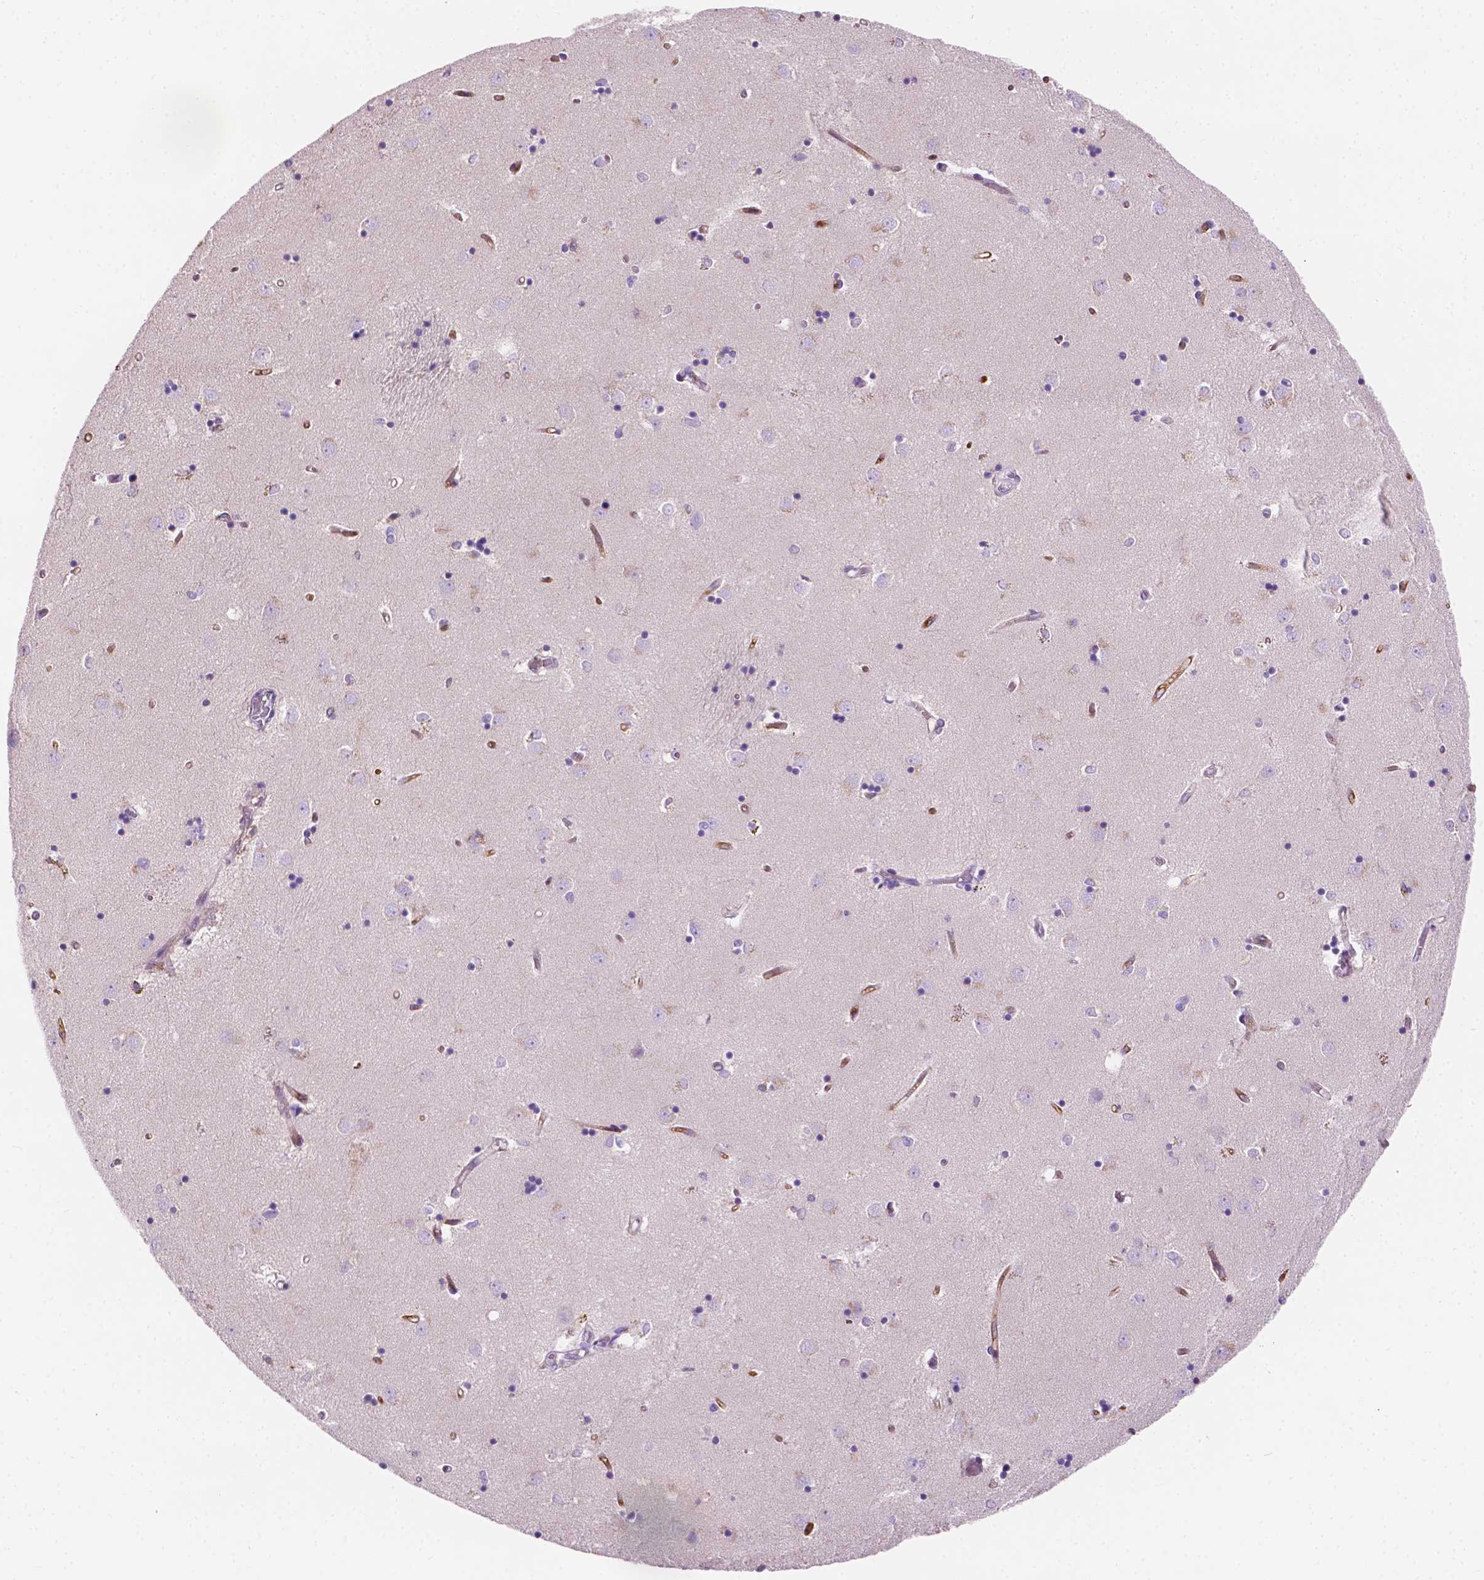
{"staining": {"intensity": "negative", "quantity": "none", "location": "none"}, "tissue": "caudate", "cell_type": "Glial cells", "image_type": "normal", "snomed": [{"axis": "morphology", "description": "Normal tissue, NOS"}, {"axis": "topography", "description": "Lateral ventricle wall"}], "caption": "Immunohistochemical staining of normal caudate exhibits no significant expression in glial cells.", "gene": "EPPK1", "patient": {"sex": "male", "age": 54}}